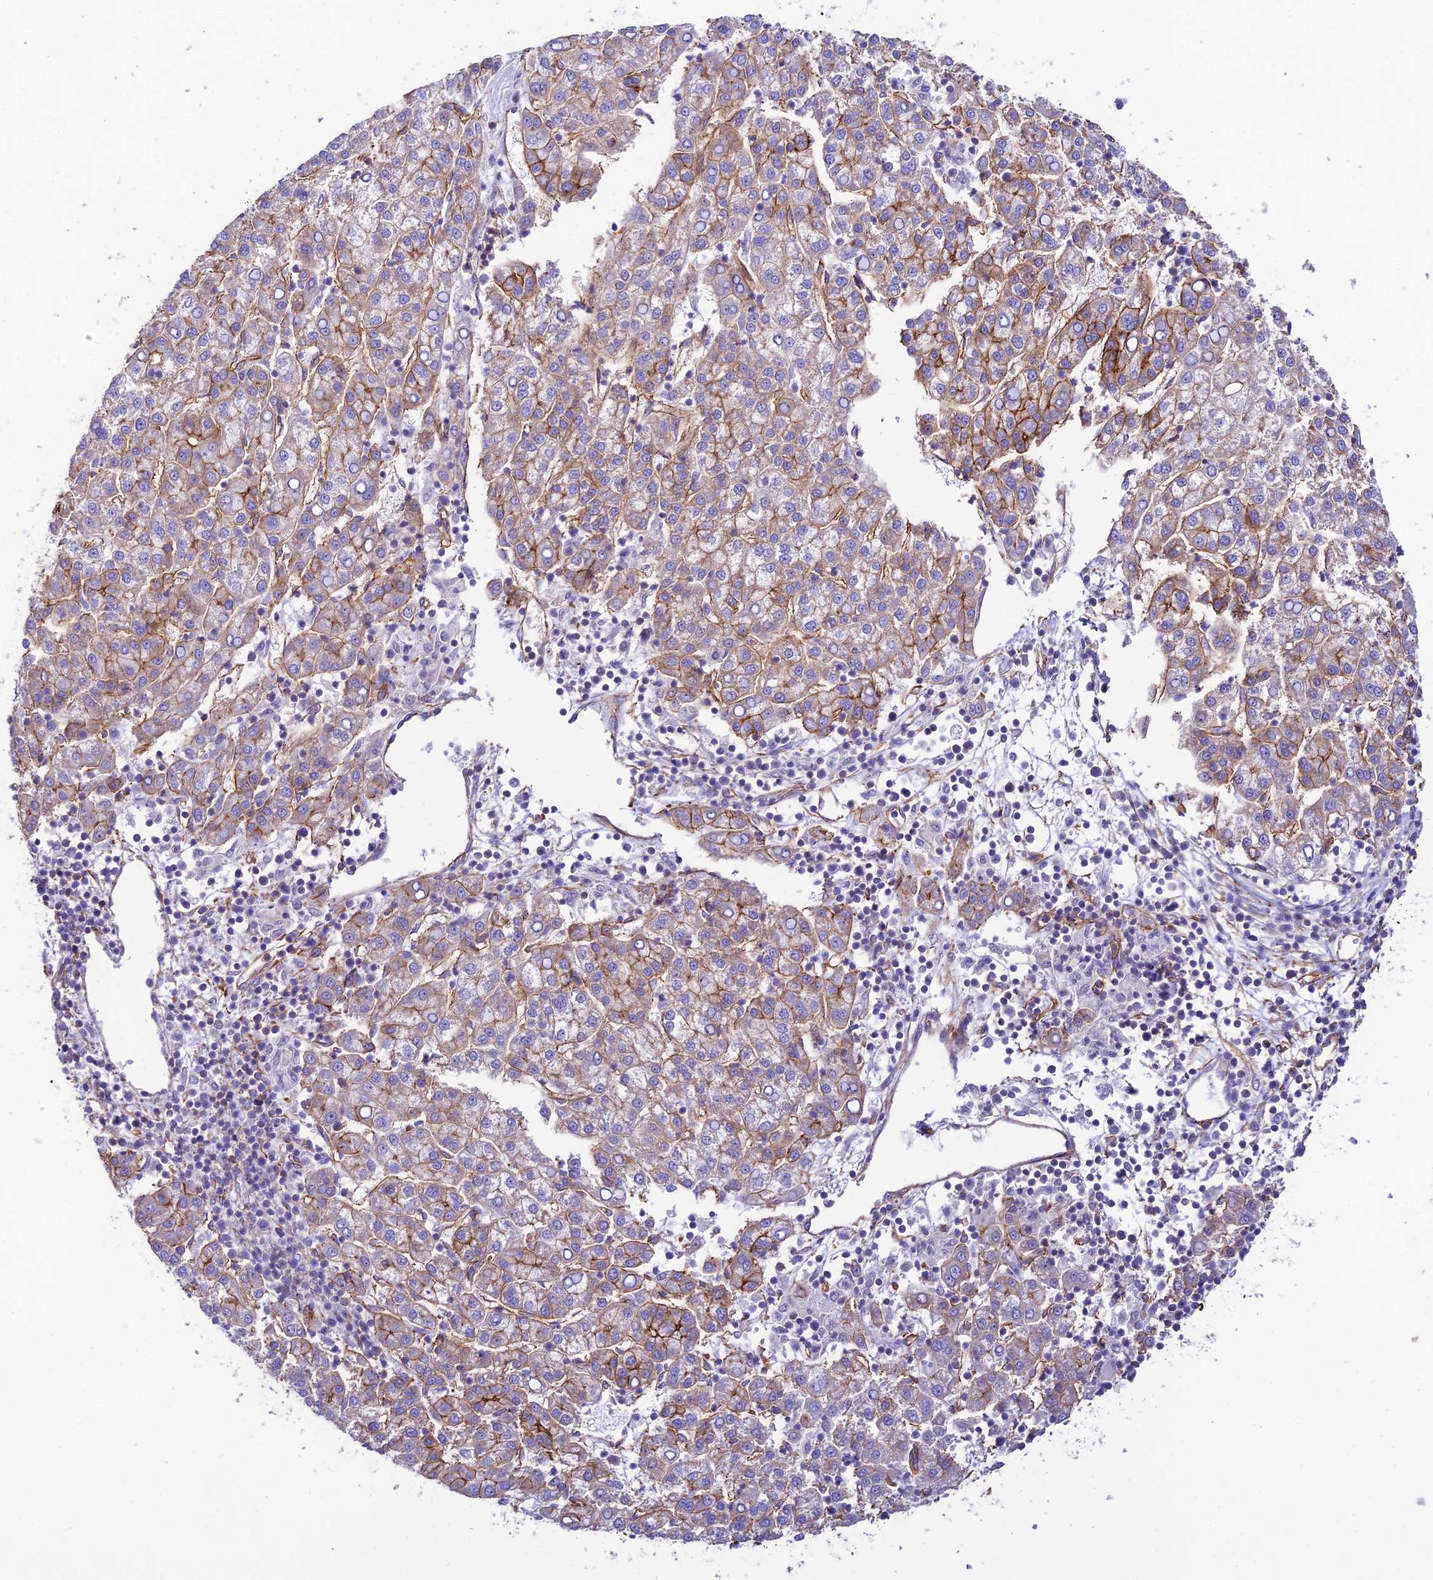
{"staining": {"intensity": "moderate", "quantity": "25%-75%", "location": "cytoplasmic/membranous"}, "tissue": "liver cancer", "cell_type": "Tumor cells", "image_type": "cancer", "snomed": [{"axis": "morphology", "description": "Carcinoma, Hepatocellular, NOS"}, {"axis": "topography", "description": "Liver"}], "caption": "IHC of hepatocellular carcinoma (liver) exhibits medium levels of moderate cytoplasmic/membranous expression in about 25%-75% of tumor cells.", "gene": "YPEL5", "patient": {"sex": "female", "age": 58}}